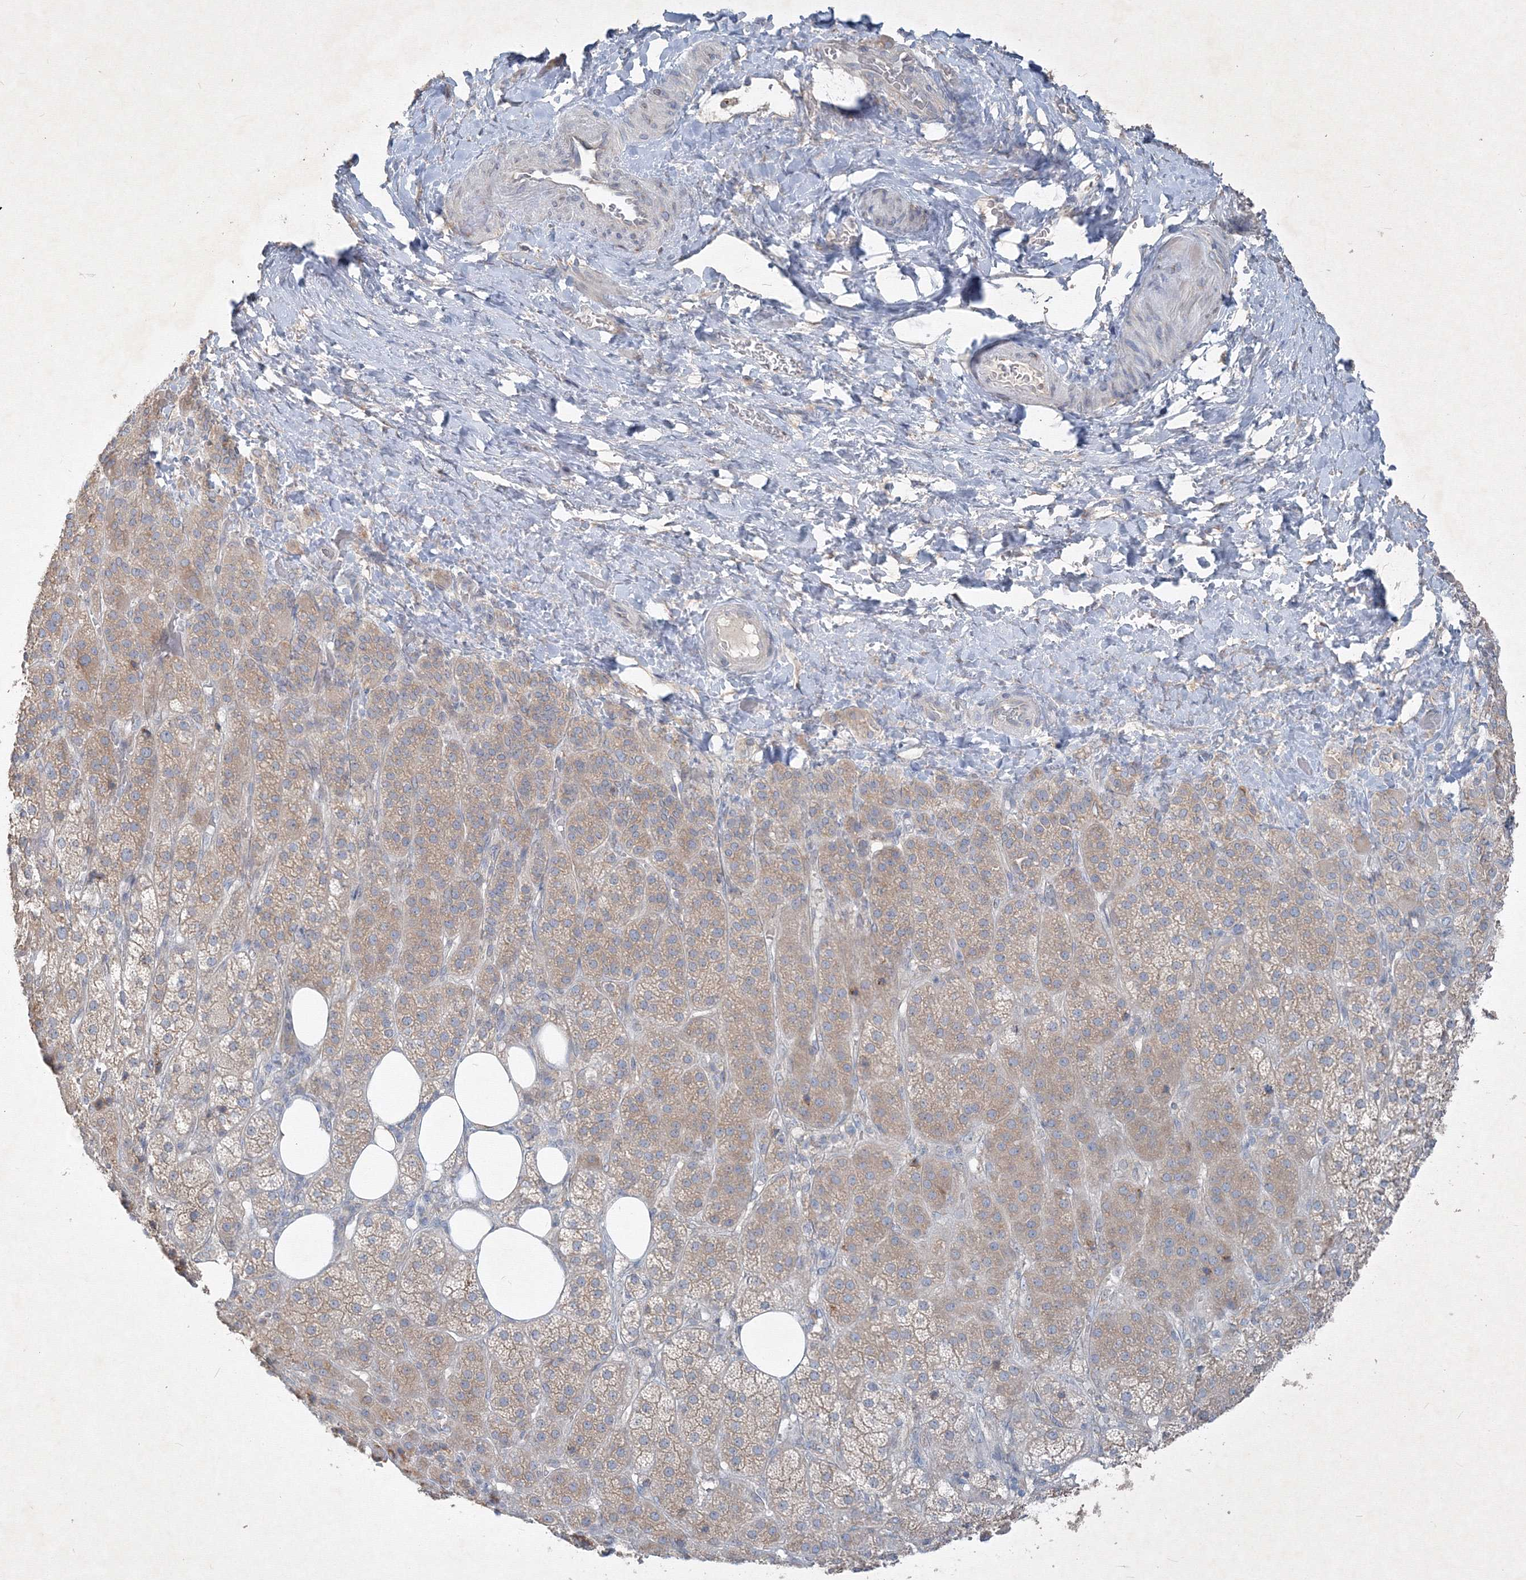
{"staining": {"intensity": "weak", "quantity": "25%-75%", "location": "cytoplasmic/membranous"}, "tissue": "adrenal gland", "cell_type": "Glandular cells", "image_type": "normal", "snomed": [{"axis": "morphology", "description": "Normal tissue, NOS"}, {"axis": "topography", "description": "Adrenal gland"}], "caption": "The photomicrograph reveals staining of unremarkable adrenal gland, revealing weak cytoplasmic/membranous protein staining (brown color) within glandular cells. The protein of interest is shown in brown color, while the nuclei are stained blue.", "gene": "IFNAR1", "patient": {"sex": "female", "age": 57}}